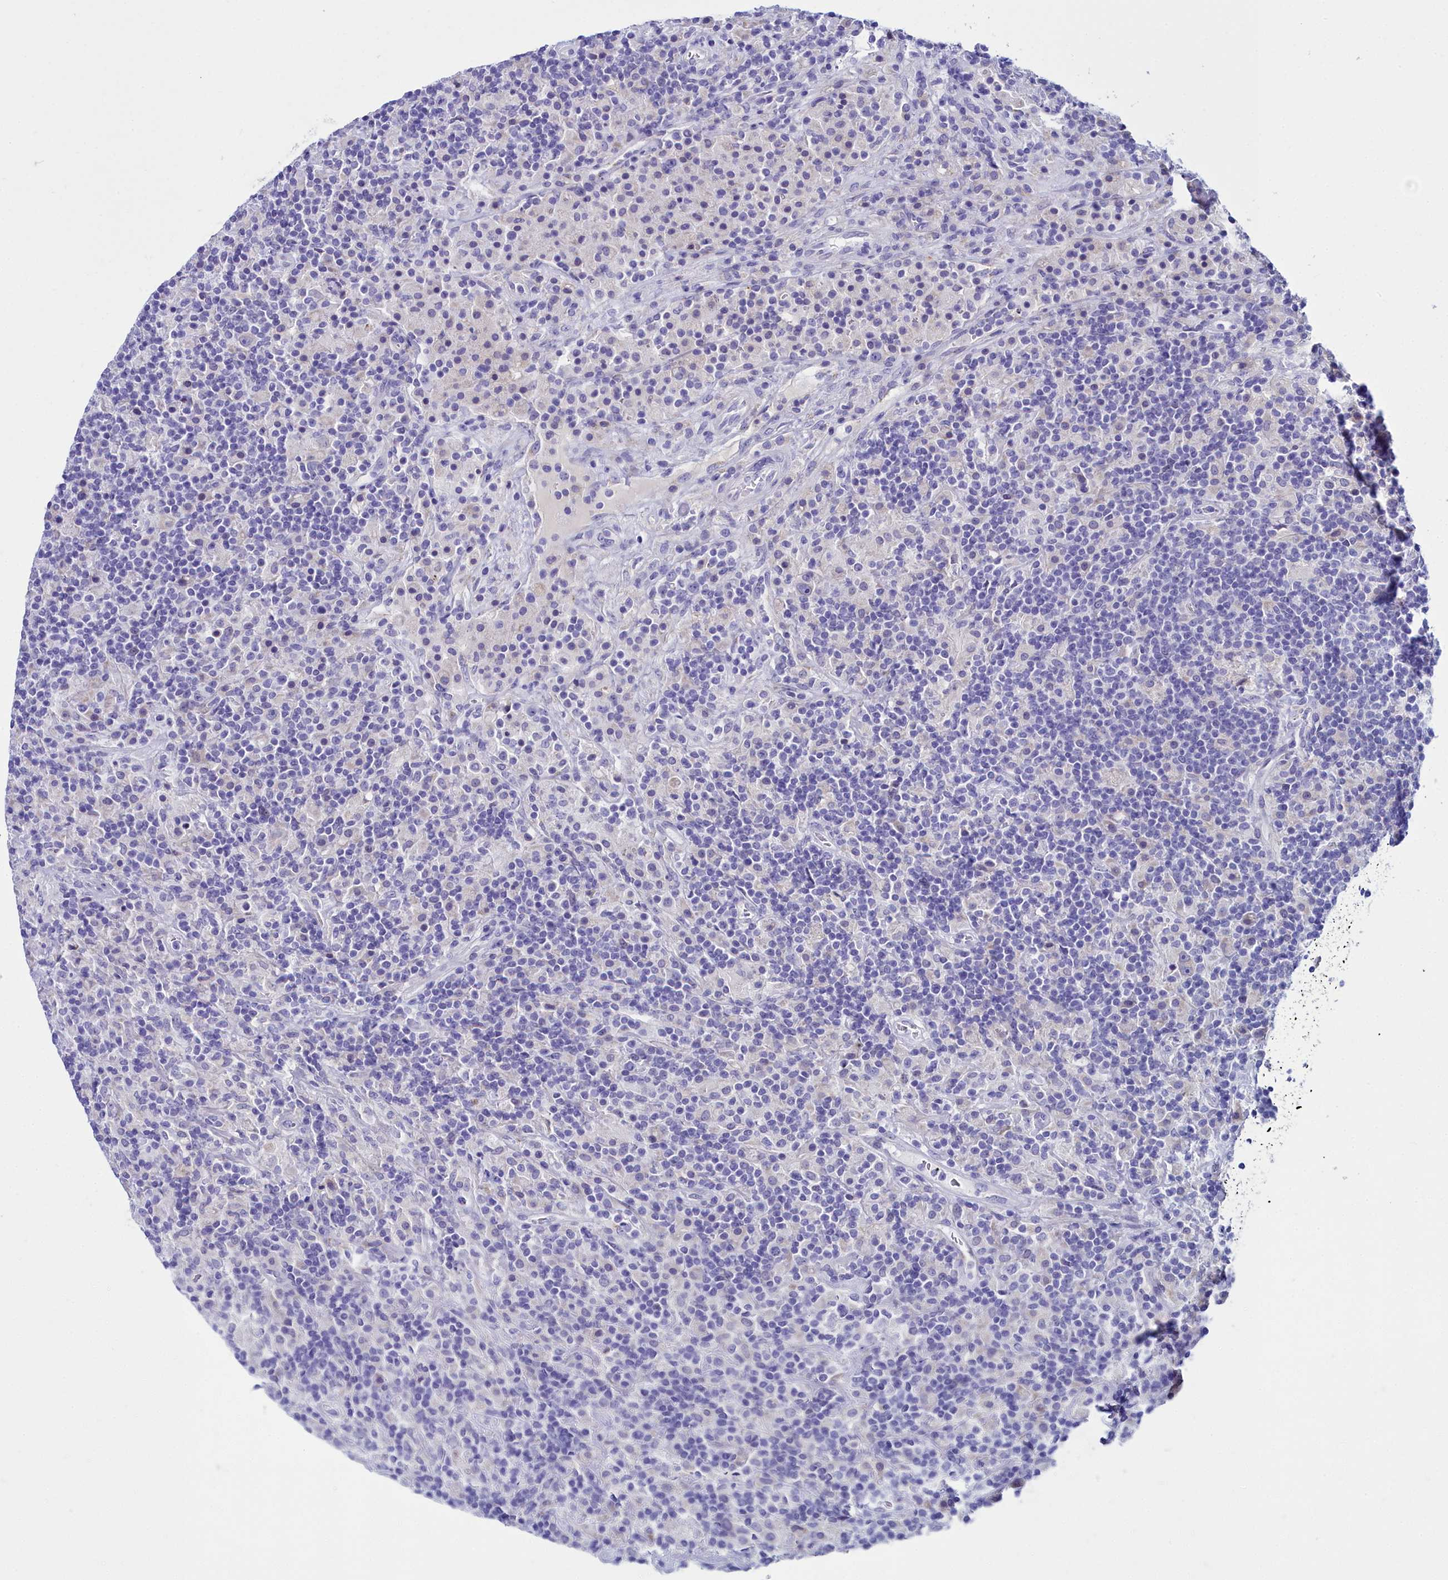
{"staining": {"intensity": "negative", "quantity": "none", "location": "none"}, "tissue": "lymphoma", "cell_type": "Tumor cells", "image_type": "cancer", "snomed": [{"axis": "morphology", "description": "Hodgkin's disease, NOS"}, {"axis": "topography", "description": "Lymph node"}], "caption": "Micrograph shows no protein positivity in tumor cells of lymphoma tissue.", "gene": "ELAPOR2", "patient": {"sex": "male", "age": 70}}